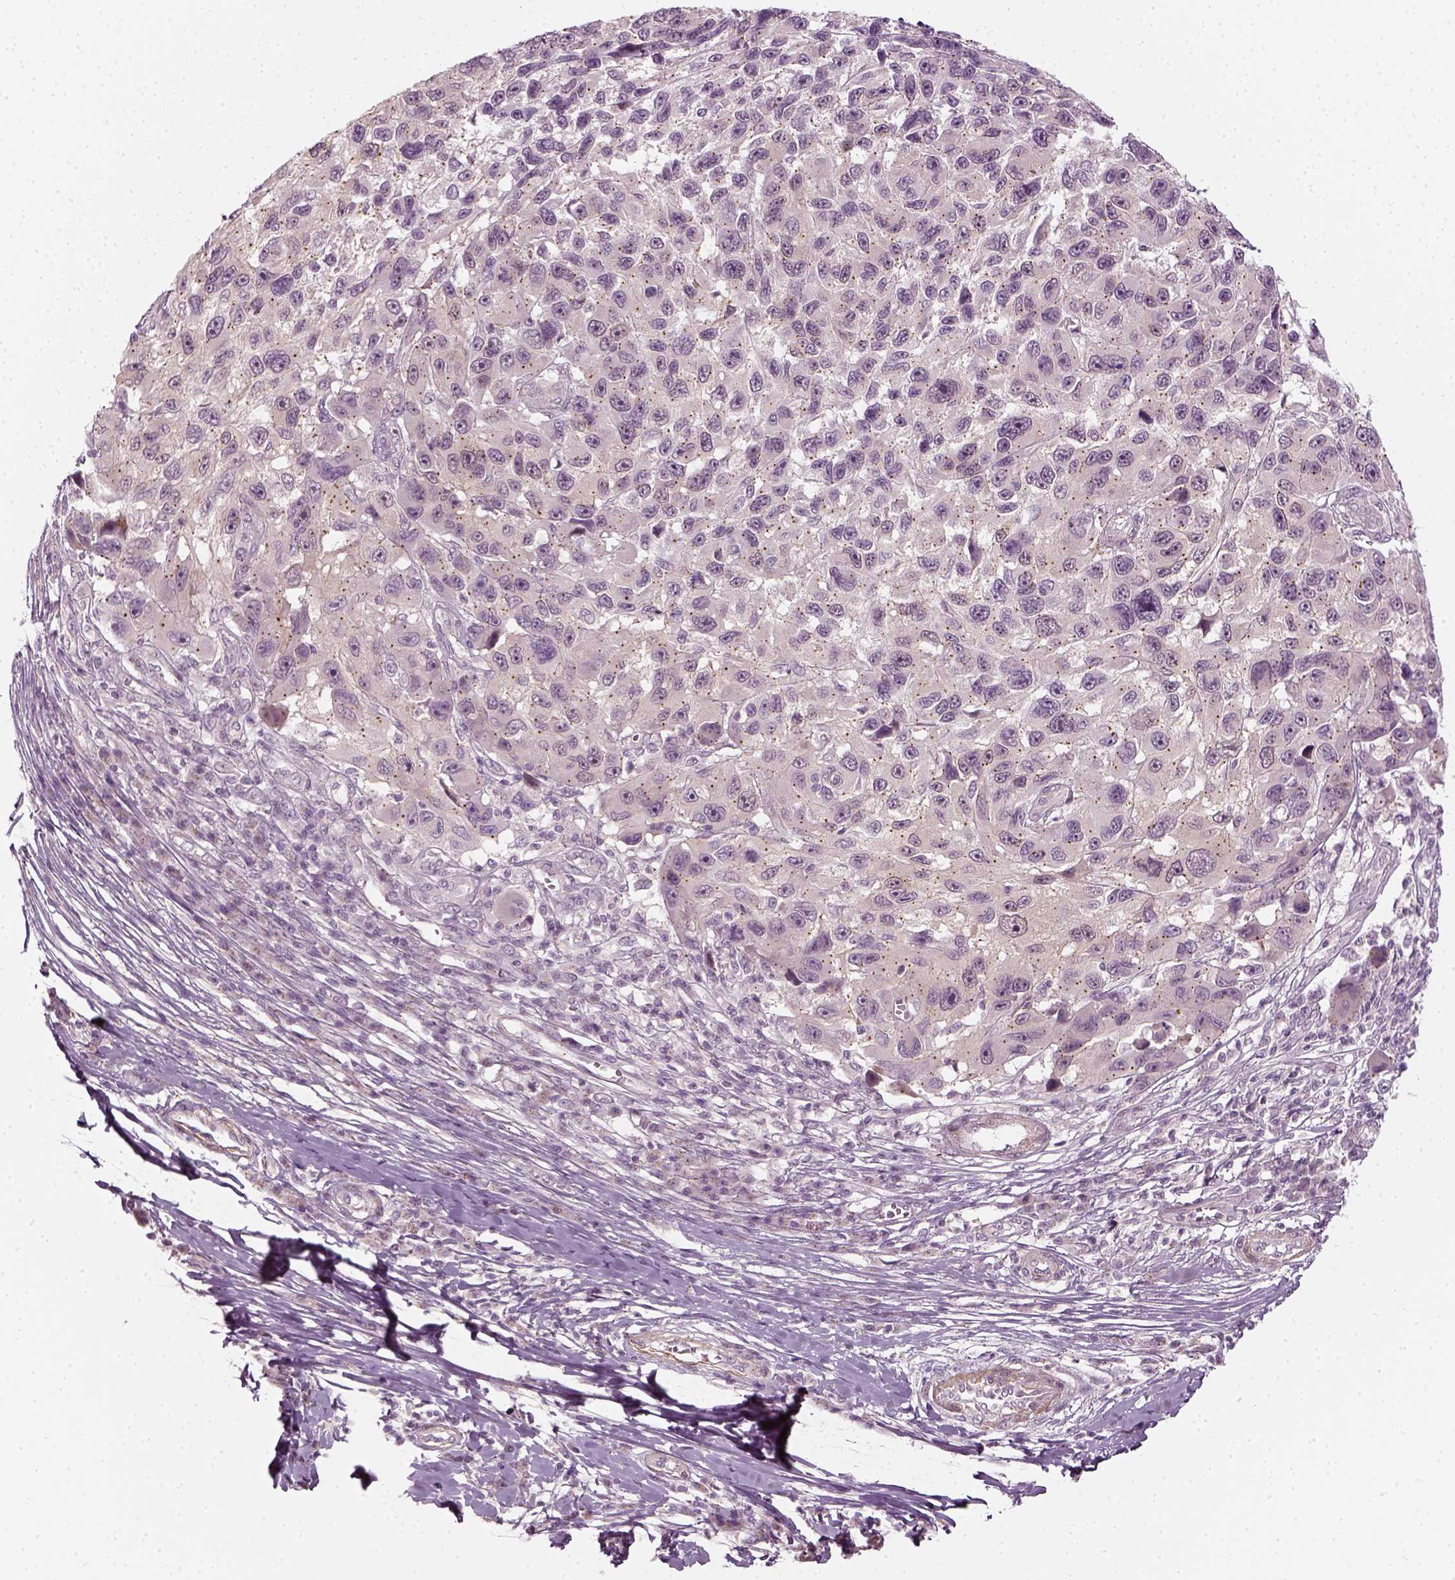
{"staining": {"intensity": "negative", "quantity": "none", "location": "none"}, "tissue": "melanoma", "cell_type": "Tumor cells", "image_type": "cancer", "snomed": [{"axis": "morphology", "description": "Malignant melanoma, NOS"}, {"axis": "topography", "description": "Skin"}], "caption": "Immunohistochemical staining of melanoma demonstrates no significant positivity in tumor cells.", "gene": "MLIP", "patient": {"sex": "male", "age": 53}}